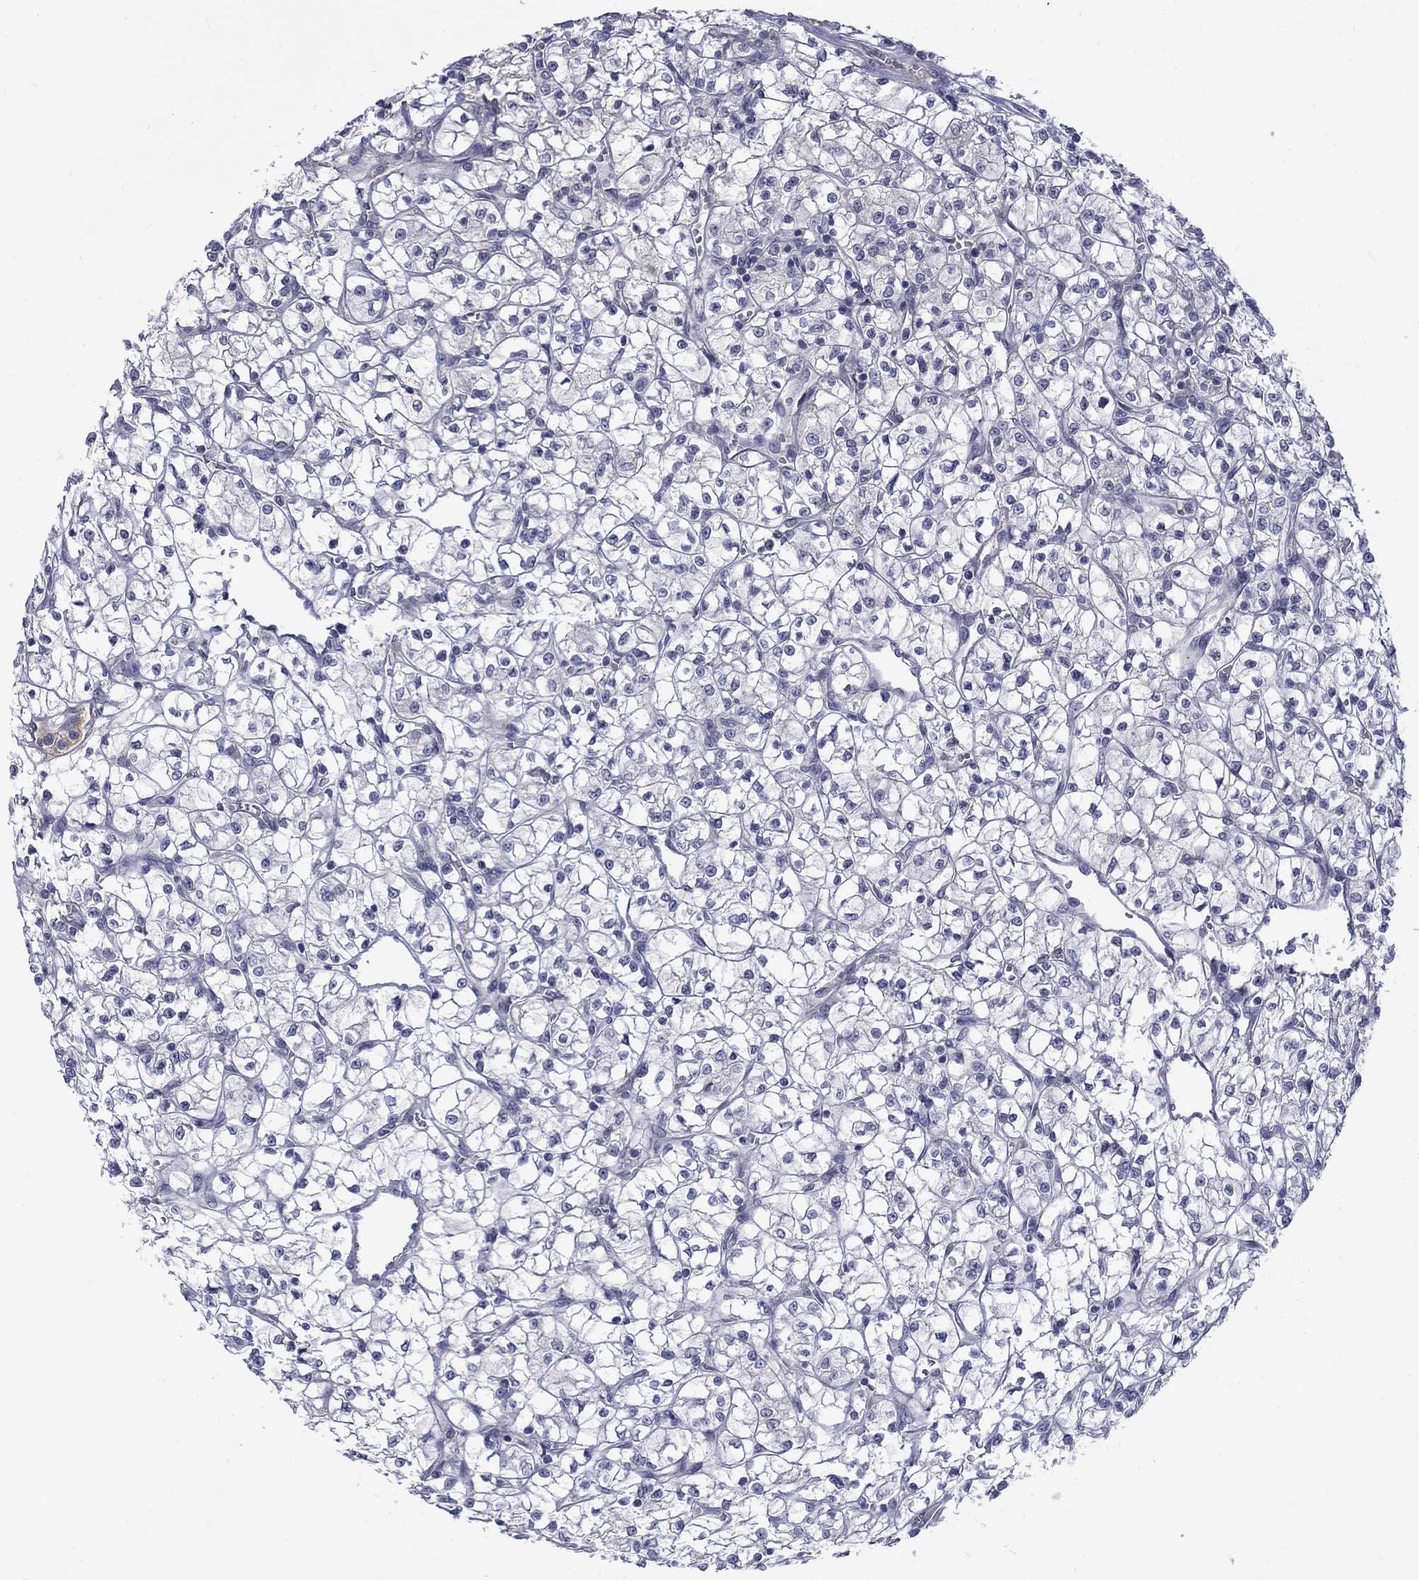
{"staining": {"intensity": "negative", "quantity": "none", "location": "none"}, "tissue": "renal cancer", "cell_type": "Tumor cells", "image_type": "cancer", "snomed": [{"axis": "morphology", "description": "Adenocarcinoma, NOS"}, {"axis": "topography", "description": "Kidney"}], "caption": "IHC photomicrograph of neoplastic tissue: human renal cancer stained with DAB shows no significant protein positivity in tumor cells. (Immunohistochemistry (ihc), brightfield microscopy, high magnification).", "gene": "NSMF", "patient": {"sex": "female", "age": 64}}